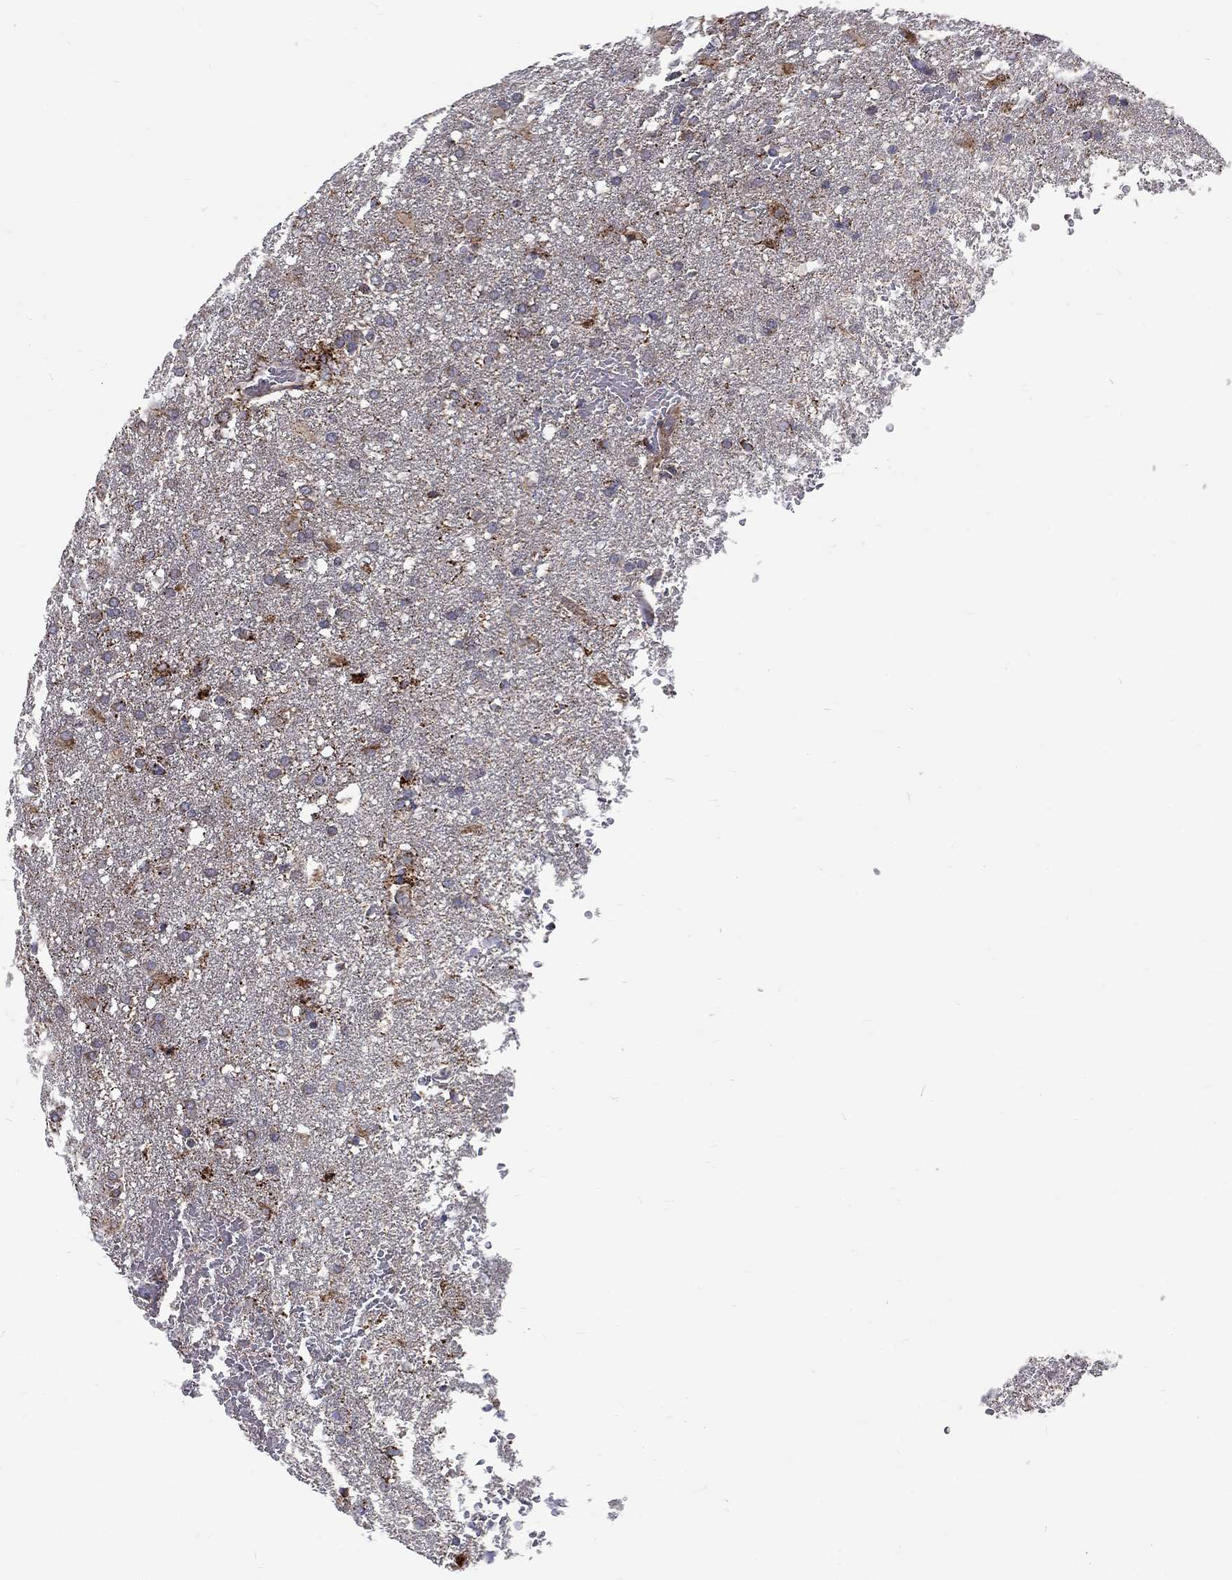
{"staining": {"intensity": "strong", "quantity": "<25%", "location": "cytoplasmic/membranous"}, "tissue": "glioma", "cell_type": "Tumor cells", "image_type": "cancer", "snomed": [{"axis": "morphology", "description": "Glioma, malignant, High grade"}, {"axis": "topography", "description": "Brain"}], "caption": "Human high-grade glioma (malignant) stained with a brown dye demonstrates strong cytoplasmic/membranous positive expression in approximately <25% of tumor cells.", "gene": "ALDH1B1", "patient": {"sex": "male", "age": 68}}